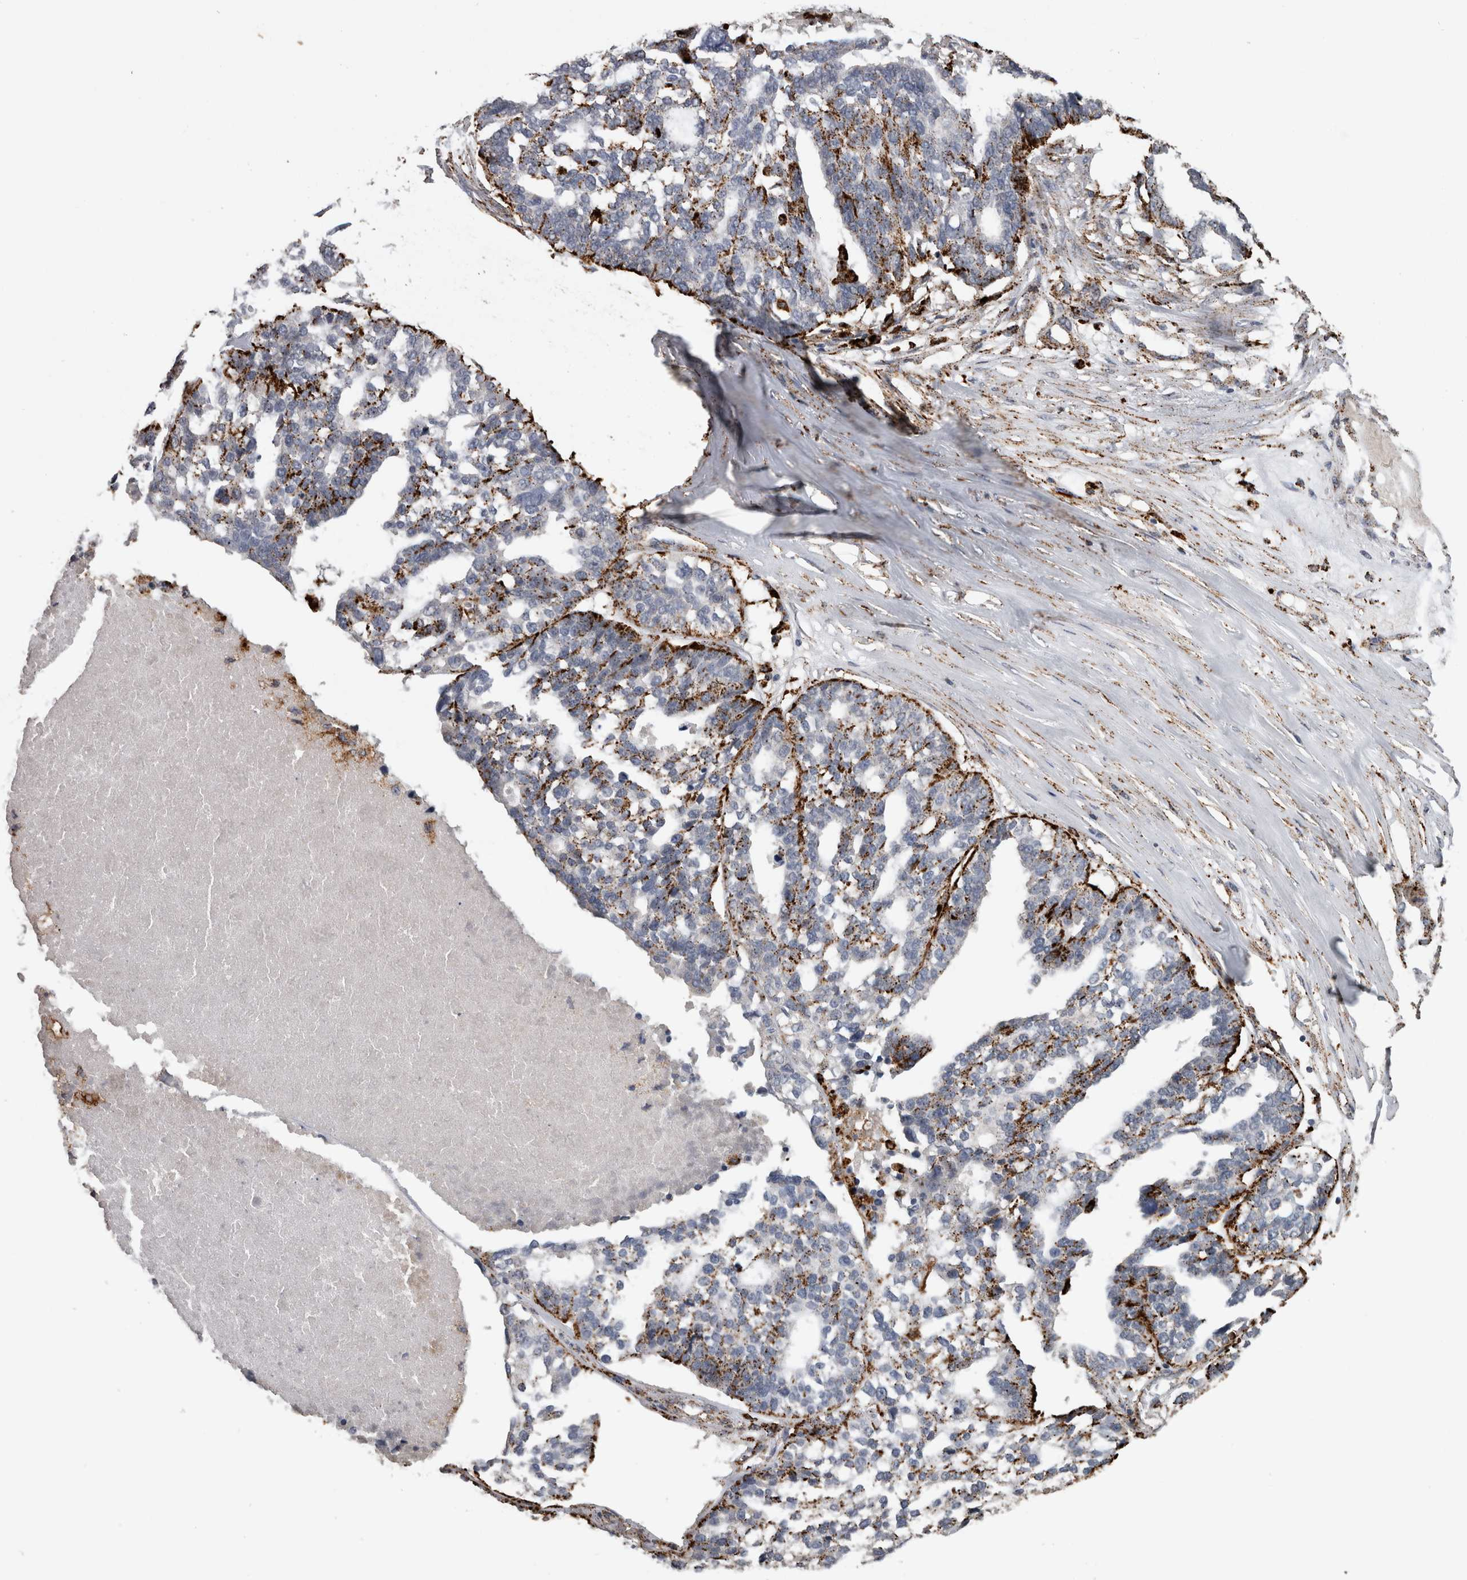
{"staining": {"intensity": "strong", "quantity": "25%-75%", "location": "cytoplasmic/membranous"}, "tissue": "ovarian cancer", "cell_type": "Tumor cells", "image_type": "cancer", "snomed": [{"axis": "morphology", "description": "Cystadenocarcinoma, serous, NOS"}, {"axis": "topography", "description": "Ovary"}], "caption": "Tumor cells display high levels of strong cytoplasmic/membranous expression in approximately 25%-75% of cells in serous cystadenocarcinoma (ovarian).", "gene": "CTSZ", "patient": {"sex": "female", "age": 59}}